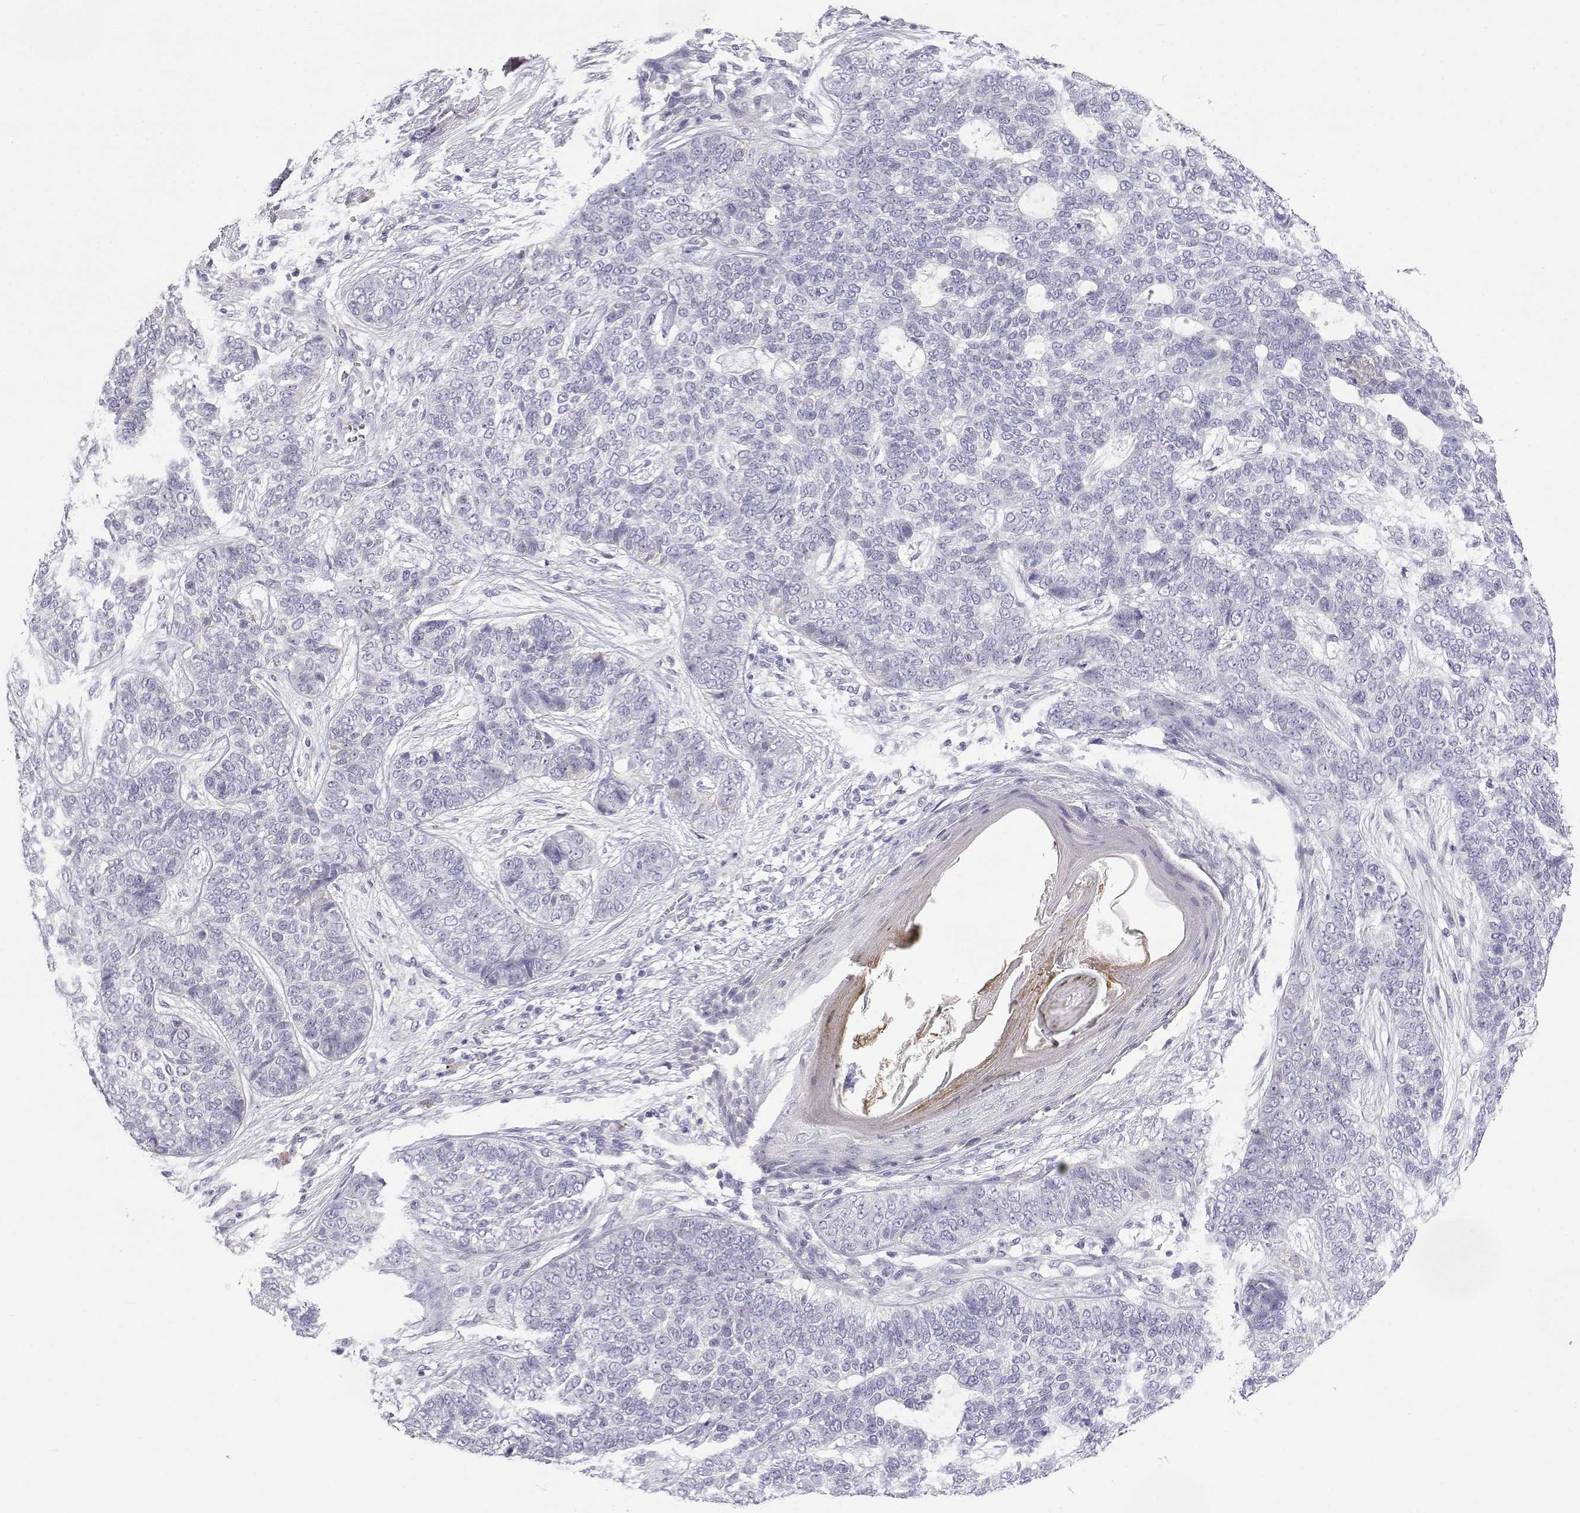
{"staining": {"intensity": "negative", "quantity": "none", "location": "none"}, "tissue": "skin cancer", "cell_type": "Tumor cells", "image_type": "cancer", "snomed": [{"axis": "morphology", "description": "Basal cell carcinoma"}, {"axis": "topography", "description": "Skin"}], "caption": "The immunohistochemistry photomicrograph has no significant staining in tumor cells of skin cancer tissue.", "gene": "CDHR1", "patient": {"sex": "female", "age": 69}}